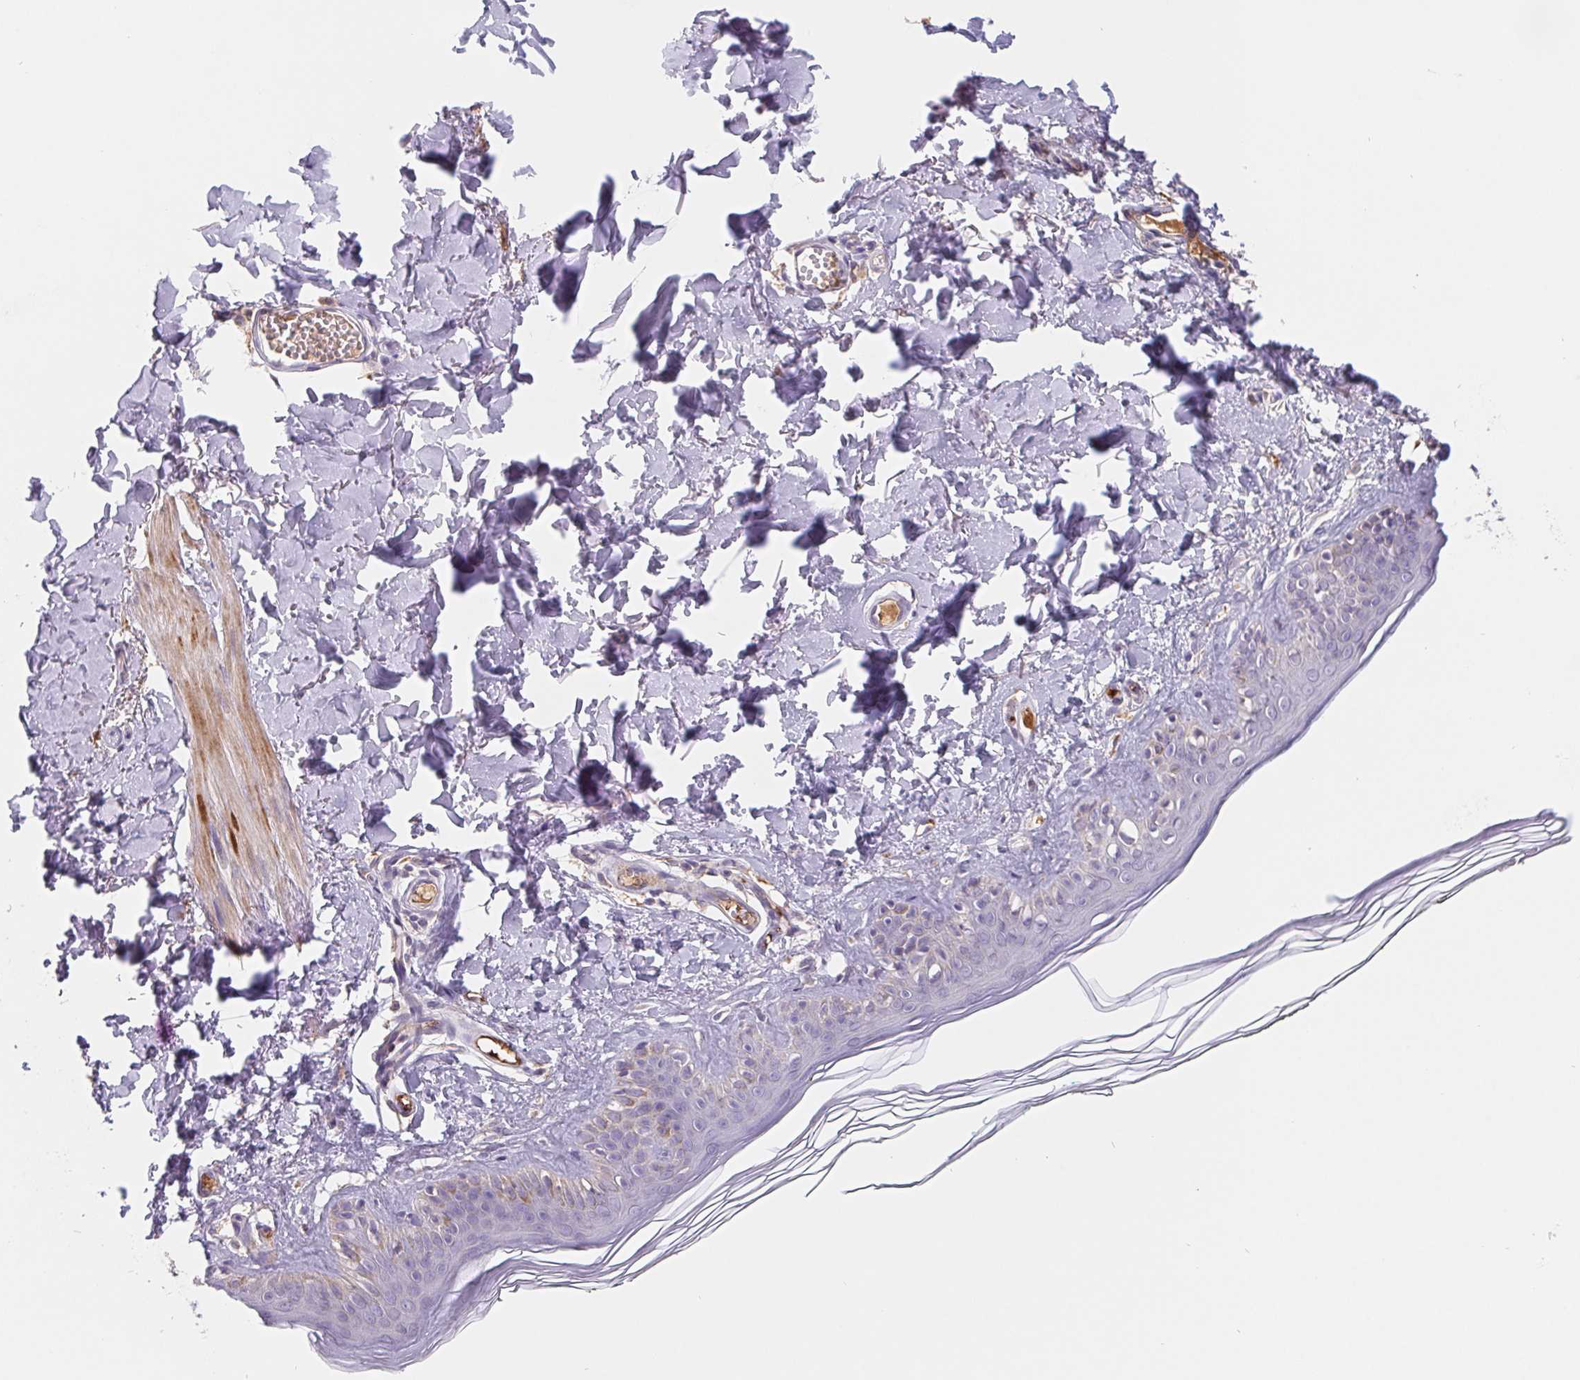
{"staining": {"intensity": "negative", "quantity": "none", "location": "none"}, "tissue": "skin", "cell_type": "Fibroblasts", "image_type": "normal", "snomed": [{"axis": "morphology", "description": "Normal tissue, NOS"}, {"axis": "topography", "description": "Skin"}, {"axis": "topography", "description": "Peripheral nerve tissue"}], "caption": "This micrograph is of normal skin stained with immunohistochemistry (IHC) to label a protein in brown with the nuclei are counter-stained blue. There is no staining in fibroblasts. The staining was performed using DAB (3,3'-diaminobenzidine) to visualize the protein expression in brown, while the nuclei were stained in blue with hematoxylin (Magnification: 20x).", "gene": "EMC6", "patient": {"sex": "female", "age": 45}}